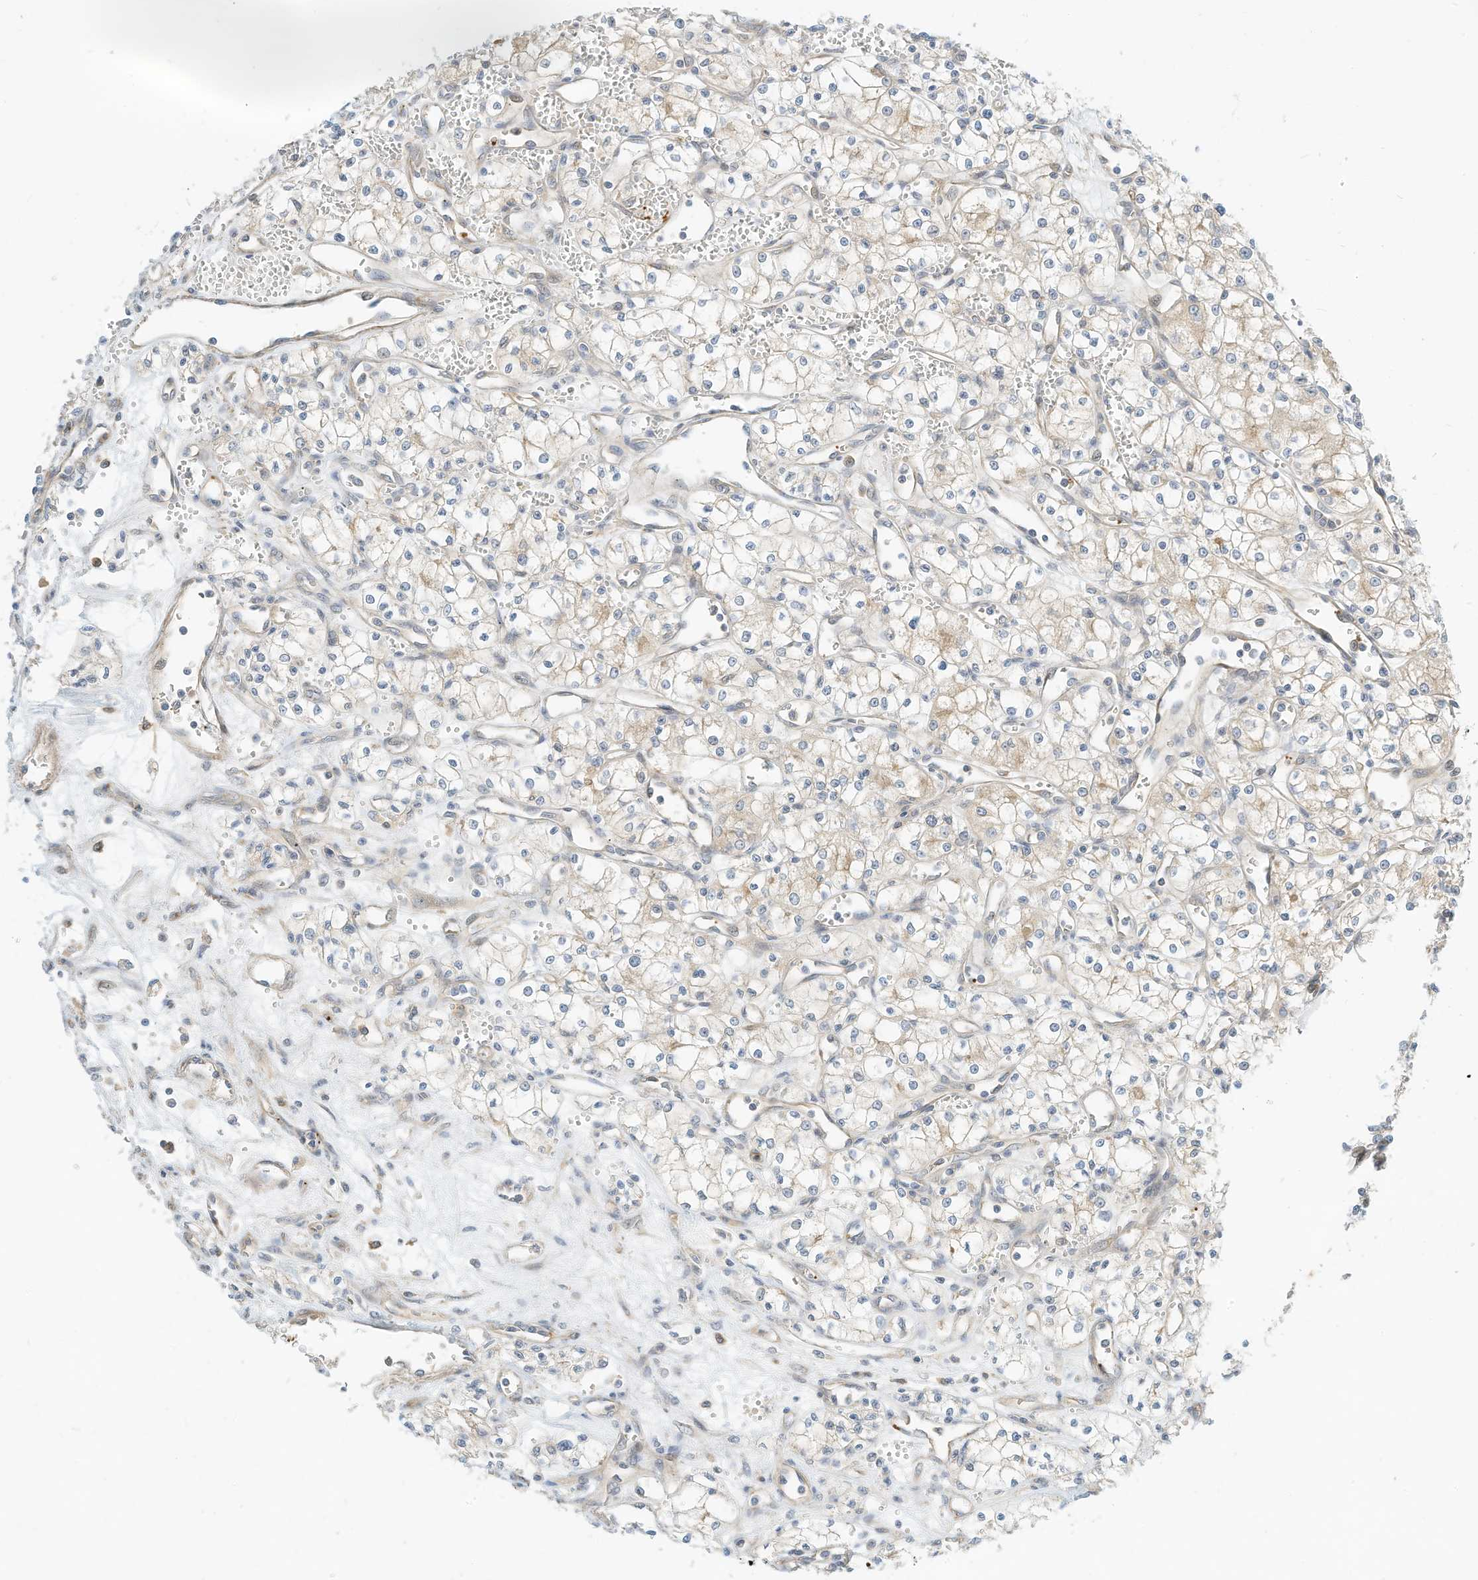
{"staining": {"intensity": "weak", "quantity": "<25%", "location": "cytoplasmic/membranous"}, "tissue": "renal cancer", "cell_type": "Tumor cells", "image_type": "cancer", "snomed": [{"axis": "morphology", "description": "Adenocarcinoma, NOS"}, {"axis": "topography", "description": "Kidney"}], "caption": "Renal adenocarcinoma was stained to show a protein in brown. There is no significant expression in tumor cells. (Stains: DAB IHC with hematoxylin counter stain, Microscopy: brightfield microscopy at high magnification).", "gene": "OFD1", "patient": {"sex": "male", "age": 59}}